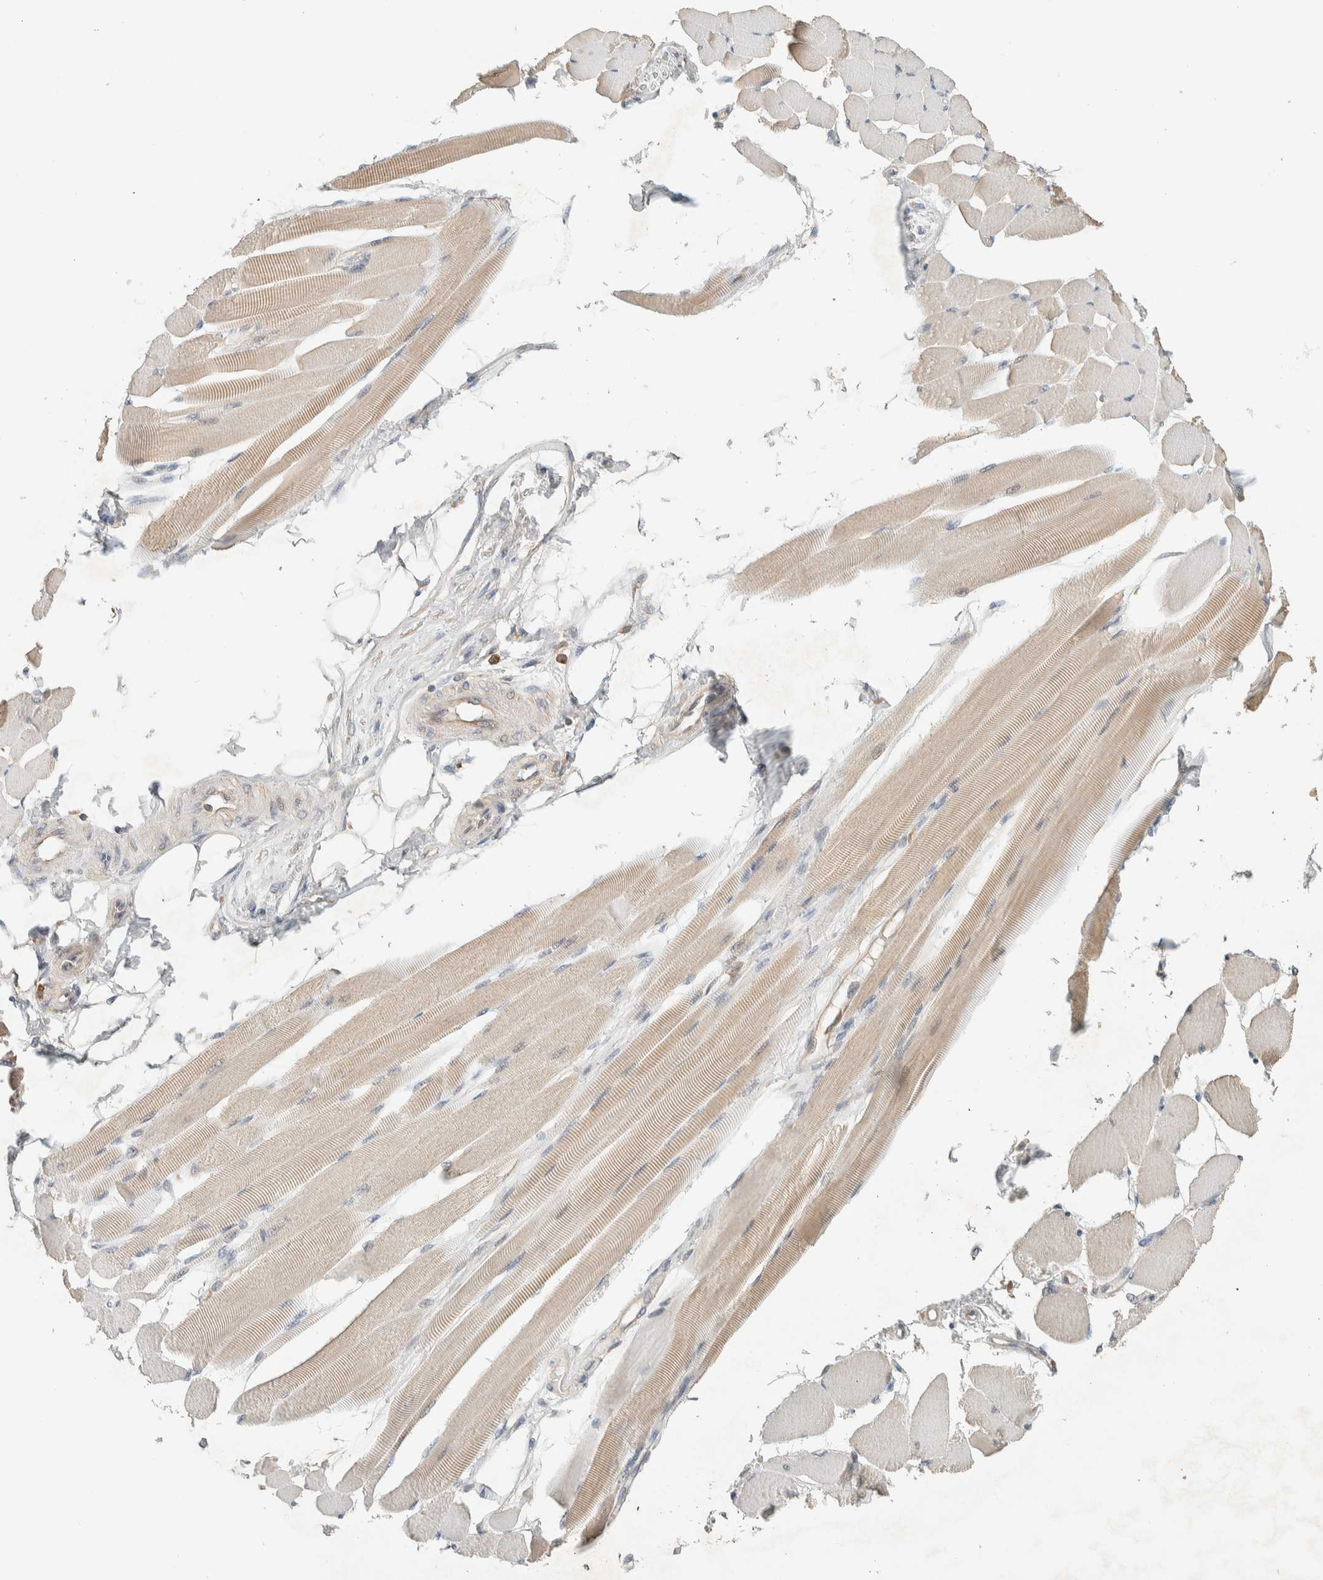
{"staining": {"intensity": "weak", "quantity": "25%-75%", "location": "cytoplasmic/membranous"}, "tissue": "skeletal muscle", "cell_type": "Myocytes", "image_type": "normal", "snomed": [{"axis": "morphology", "description": "Normal tissue, NOS"}, {"axis": "topography", "description": "Skeletal muscle"}, {"axis": "topography", "description": "Peripheral nerve tissue"}], "caption": "IHC (DAB) staining of benign skeletal muscle shows weak cytoplasmic/membranous protein staining in approximately 25%-75% of myocytes. (Brightfield microscopy of DAB IHC at high magnification).", "gene": "RAB11FIP1", "patient": {"sex": "female", "age": 84}}